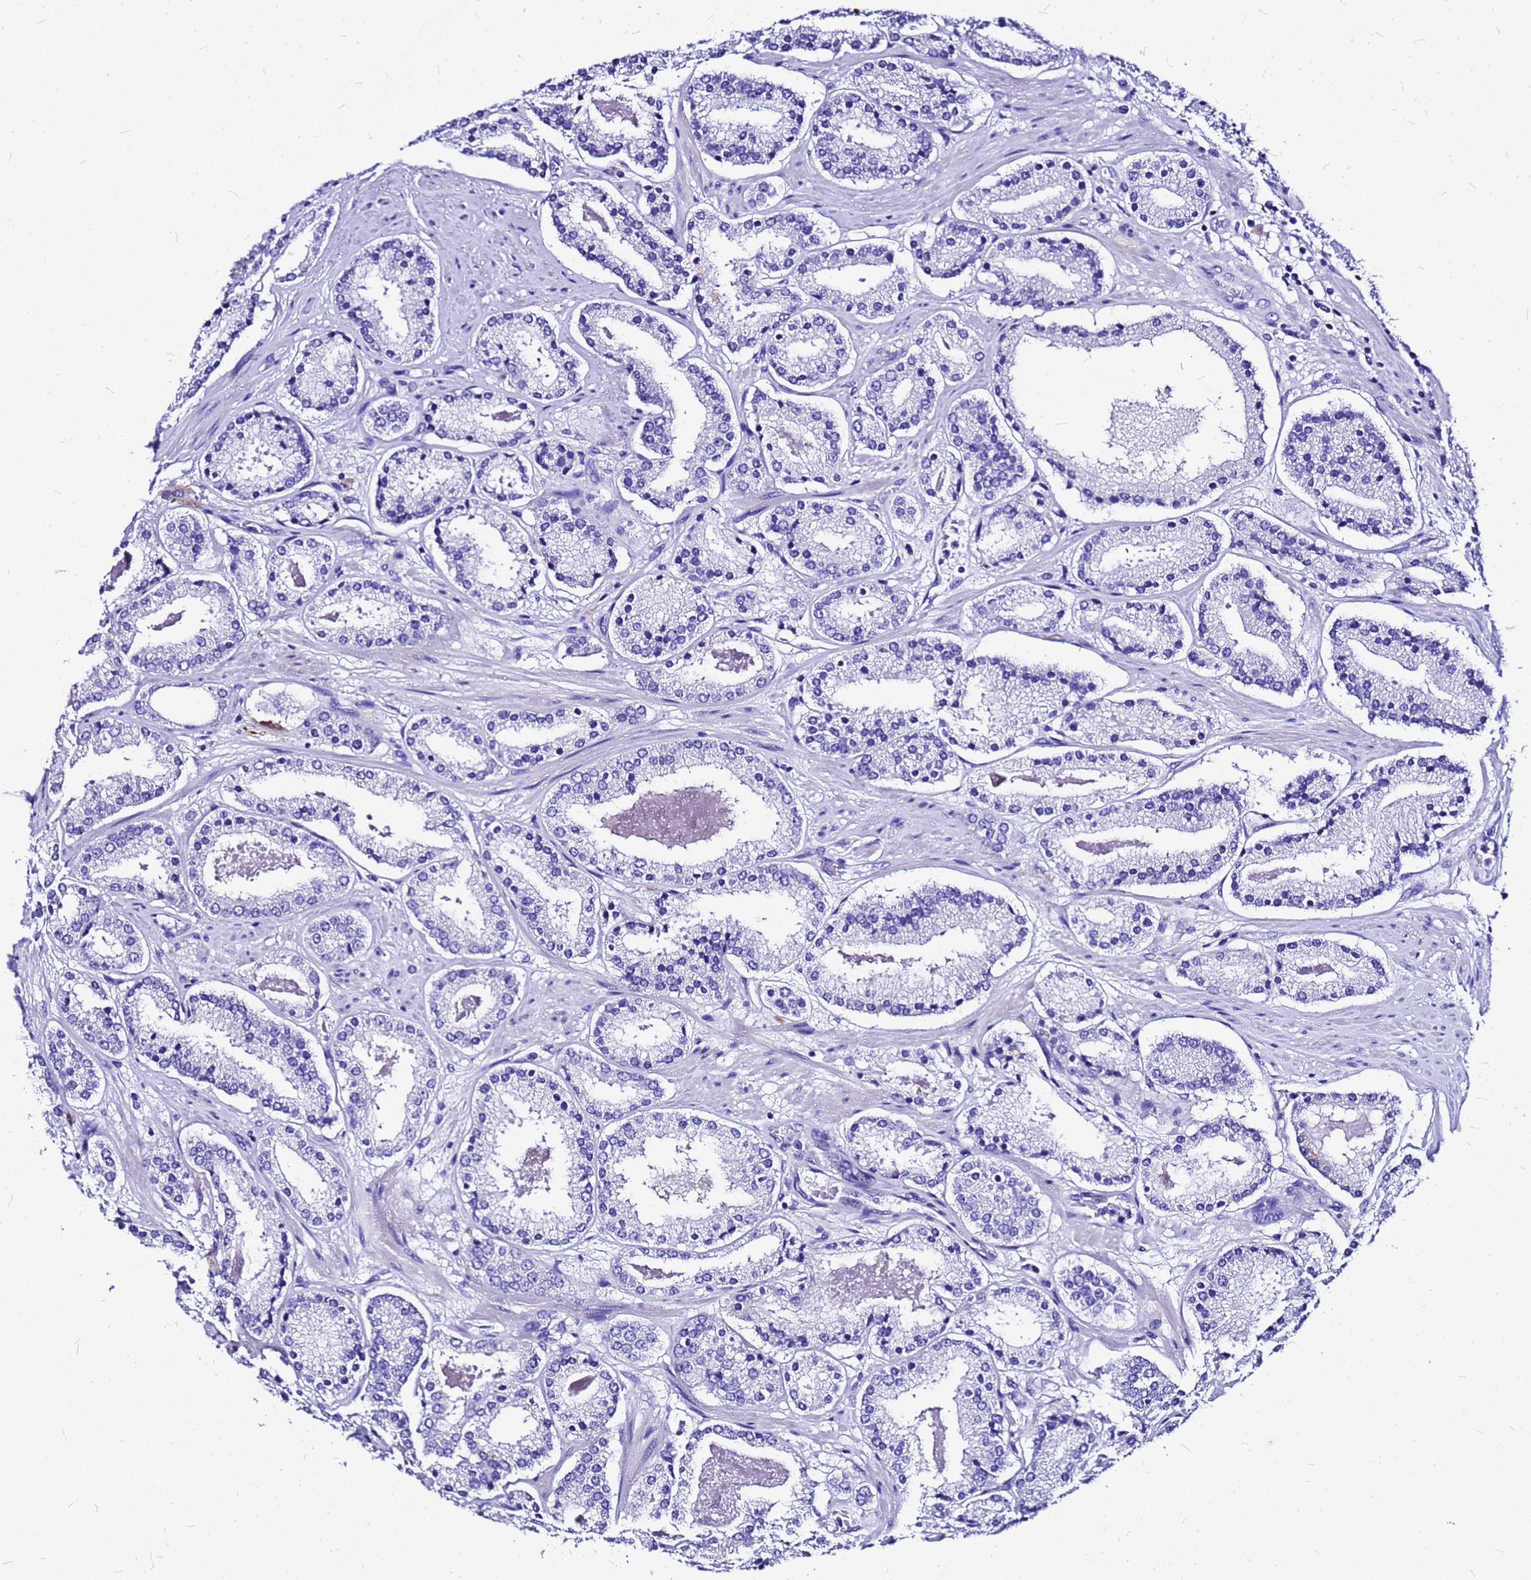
{"staining": {"intensity": "negative", "quantity": "none", "location": "none"}, "tissue": "prostate cancer", "cell_type": "Tumor cells", "image_type": "cancer", "snomed": [{"axis": "morphology", "description": "Adenocarcinoma, High grade"}, {"axis": "topography", "description": "Prostate"}], "caption": "A photomicrograph of adenocarcinoma (high-grade) (prostate) stained for a protein demonstrates no brown staining in tumor cells.", "gene": "HERC4", "patient": {"sex": "male", "age": 63}}